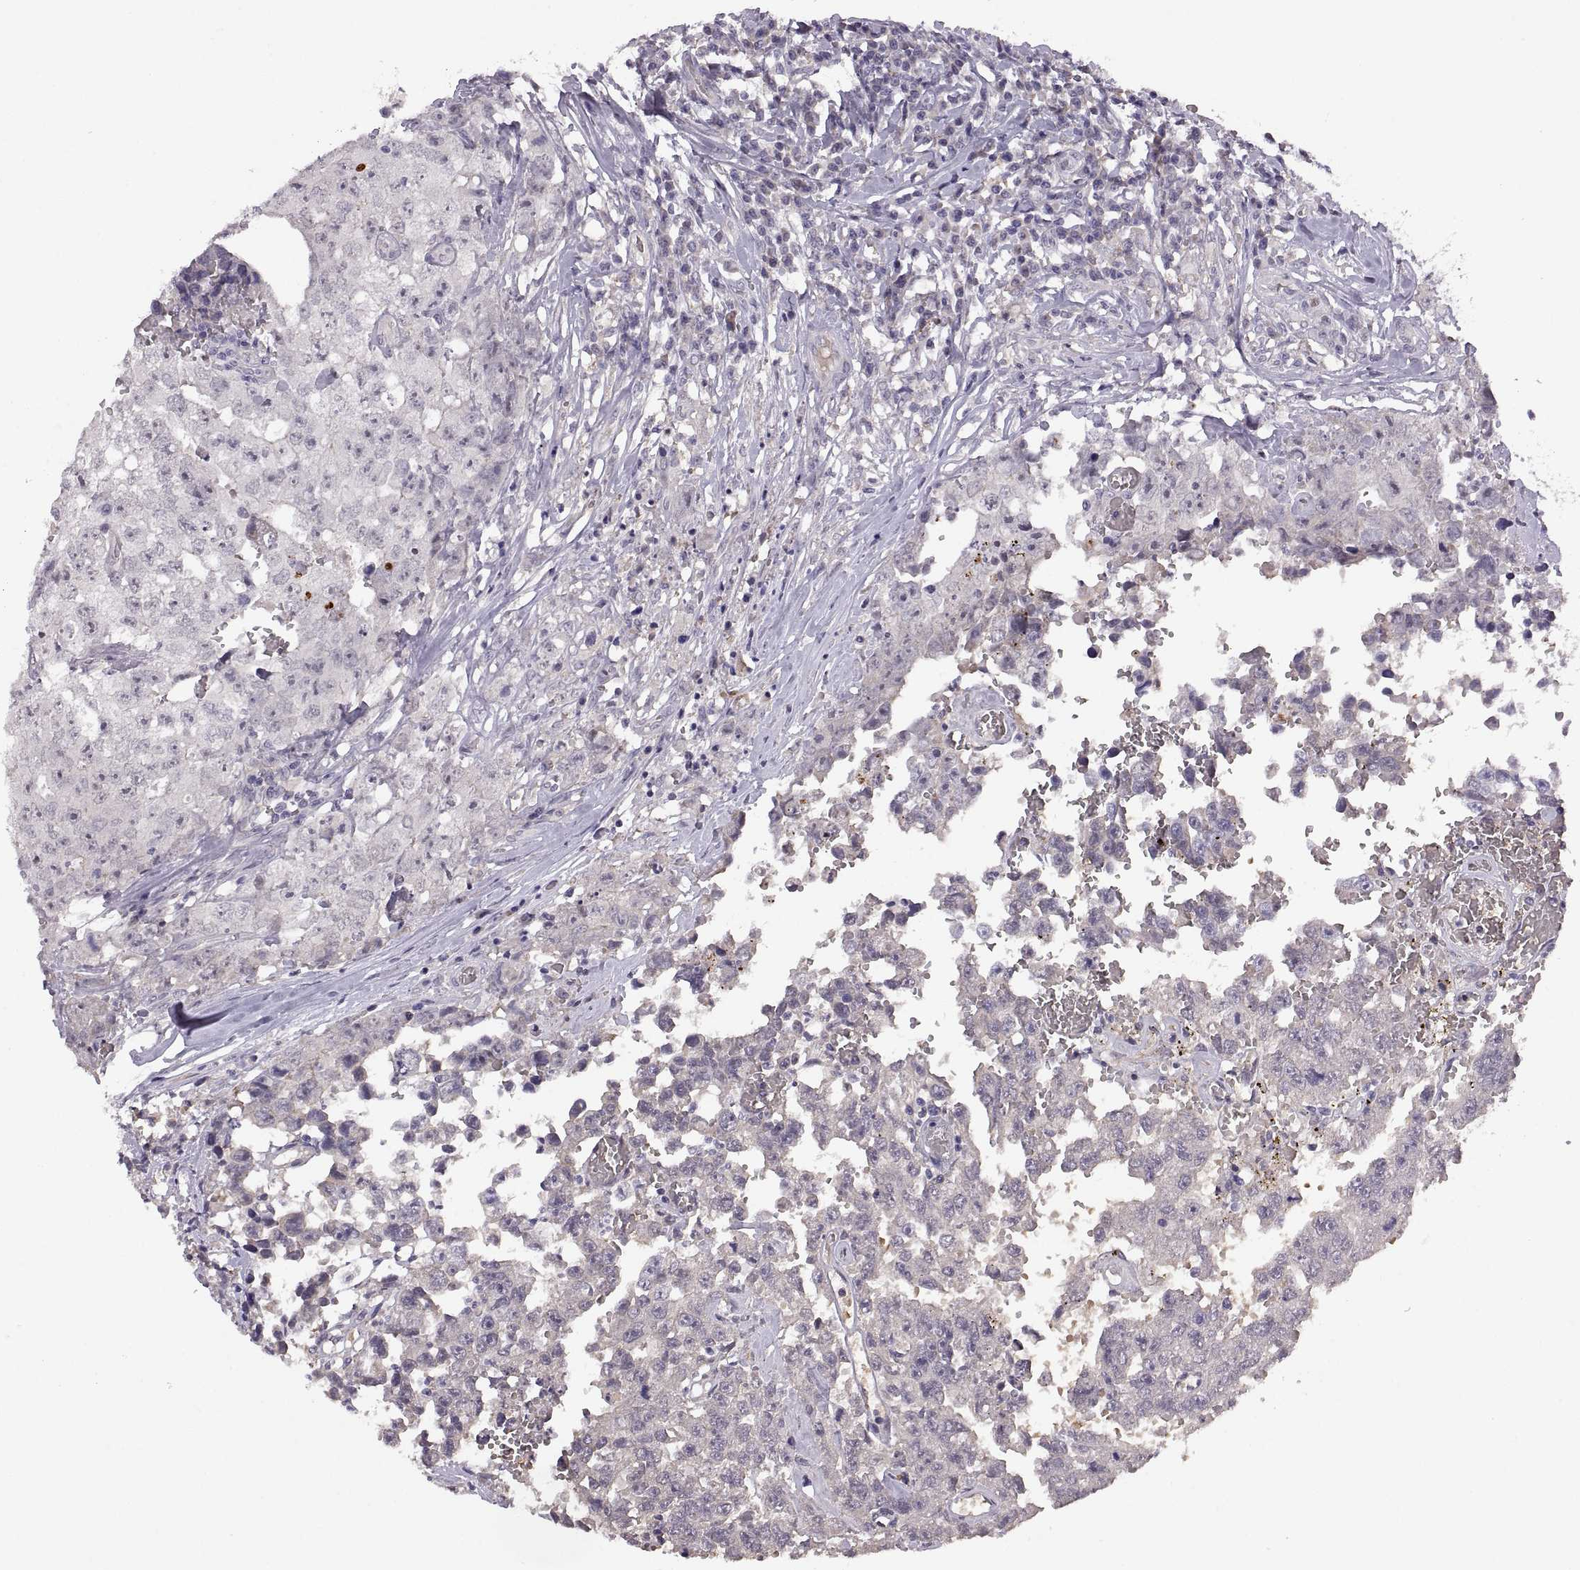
{"staining": {"intensity": "negative", "quantity": "none", "location": "none"}, "tissue": "testis cancer", "cell_type": "Tumor cells", "image_type": "cancer", "snomed": [{"axis": "morphology", "description": "Carcinoma, Embryonal, NOS"}, {"axis": "topography", "description": "Testis"}], "caption": "This is an immunohistochemistry (IHC) micrograph of human testis cancer (embryonal carcinoma). There is no staining in tumor cells.", "gene": "MEIOC", "patient": {"sex": "male", "age": 36}}